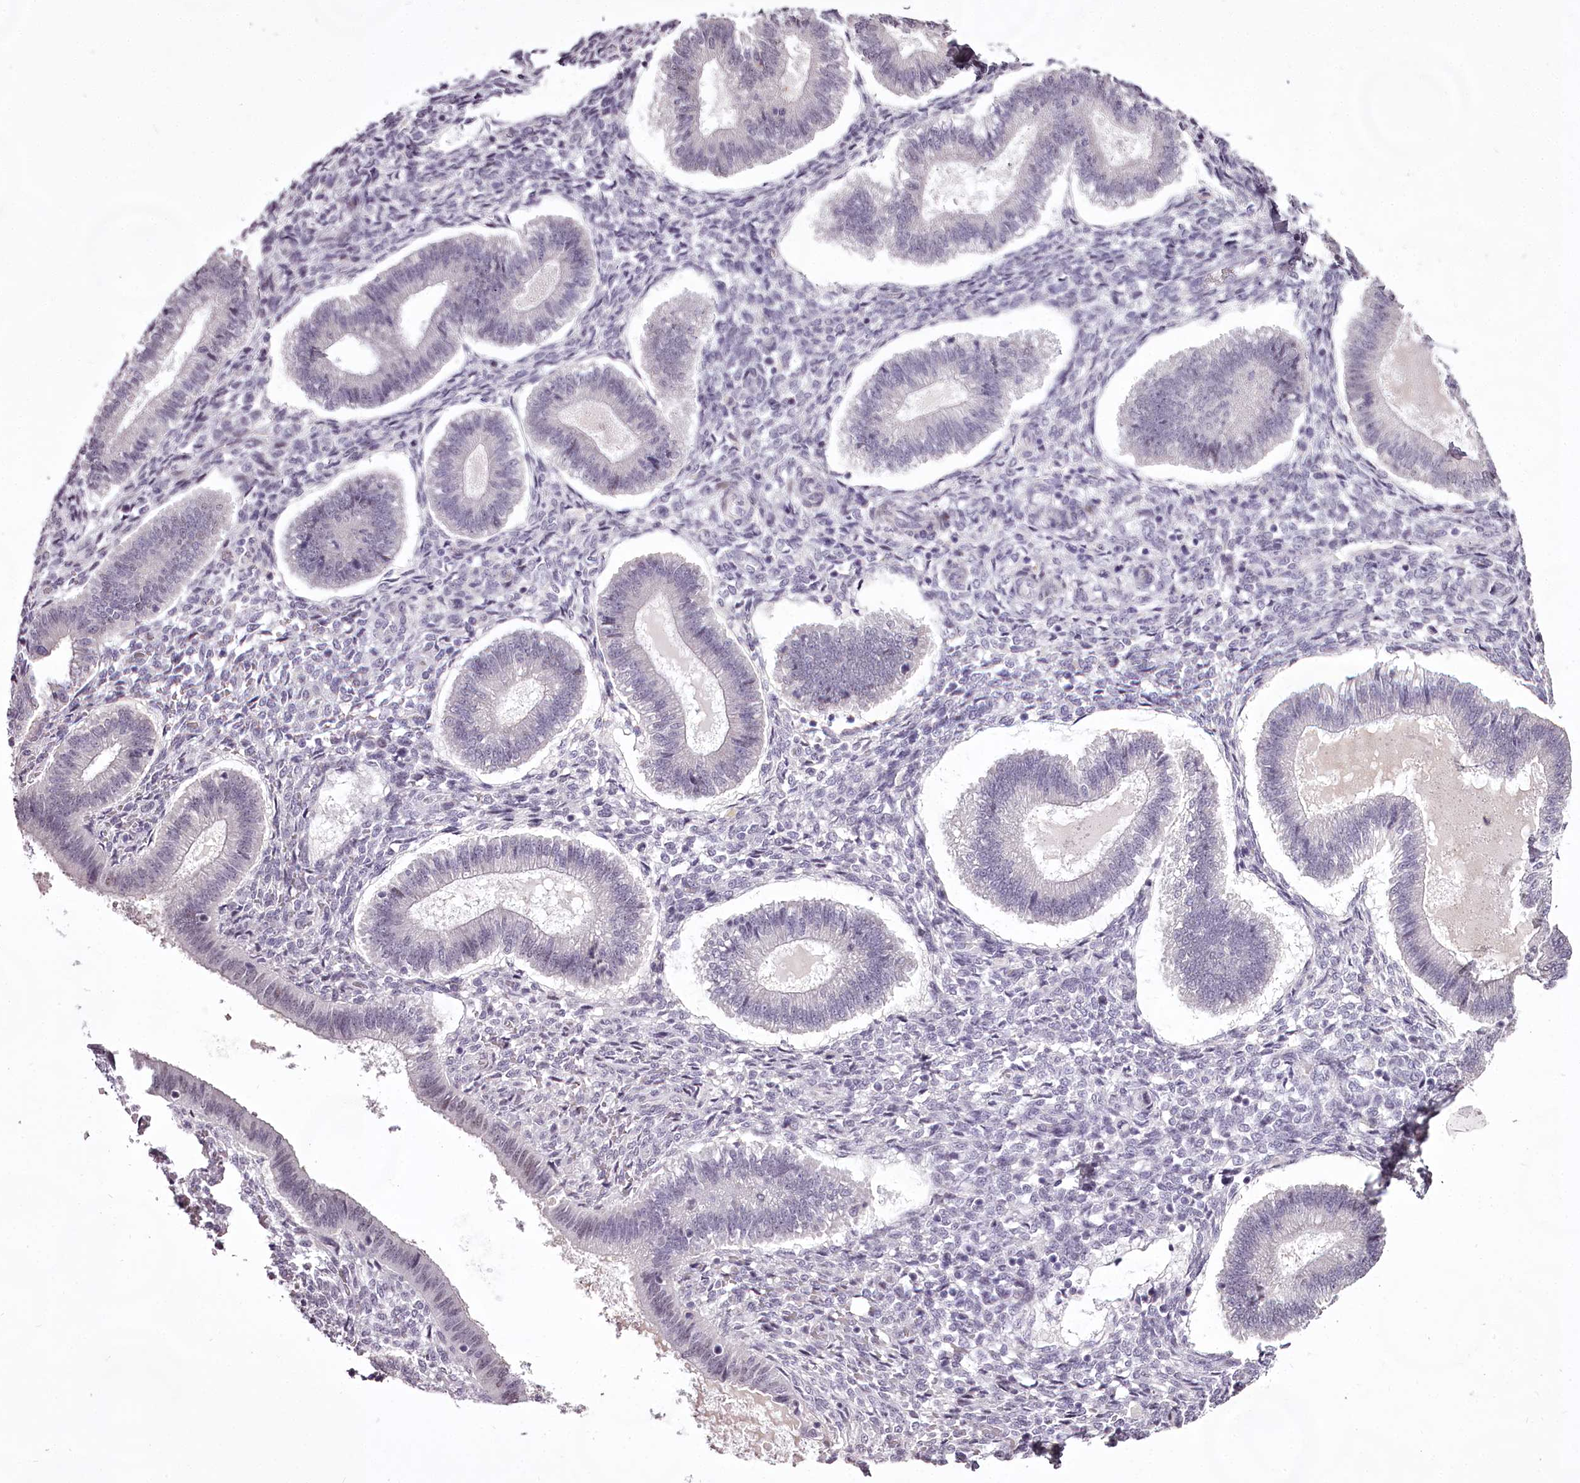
{"staining": {"intensity": "negative", "quantity": "none", "location": "none"}, "tissue": "endometrium", "cell_type": "Cells in endometrial stroma", "image_type": "normal", "snomed": [{"axis": "morphology", "description": "Normal tissue, NOS"}, {"axis": "topography", "description": "Endometrium"}], "caption": "Immunohistochemical staining of benign human endometrium displays no significant staining in cells in endometrial stroma.", "gene": "C1orf56", "patient": {"sex": "female", "age": 25}}